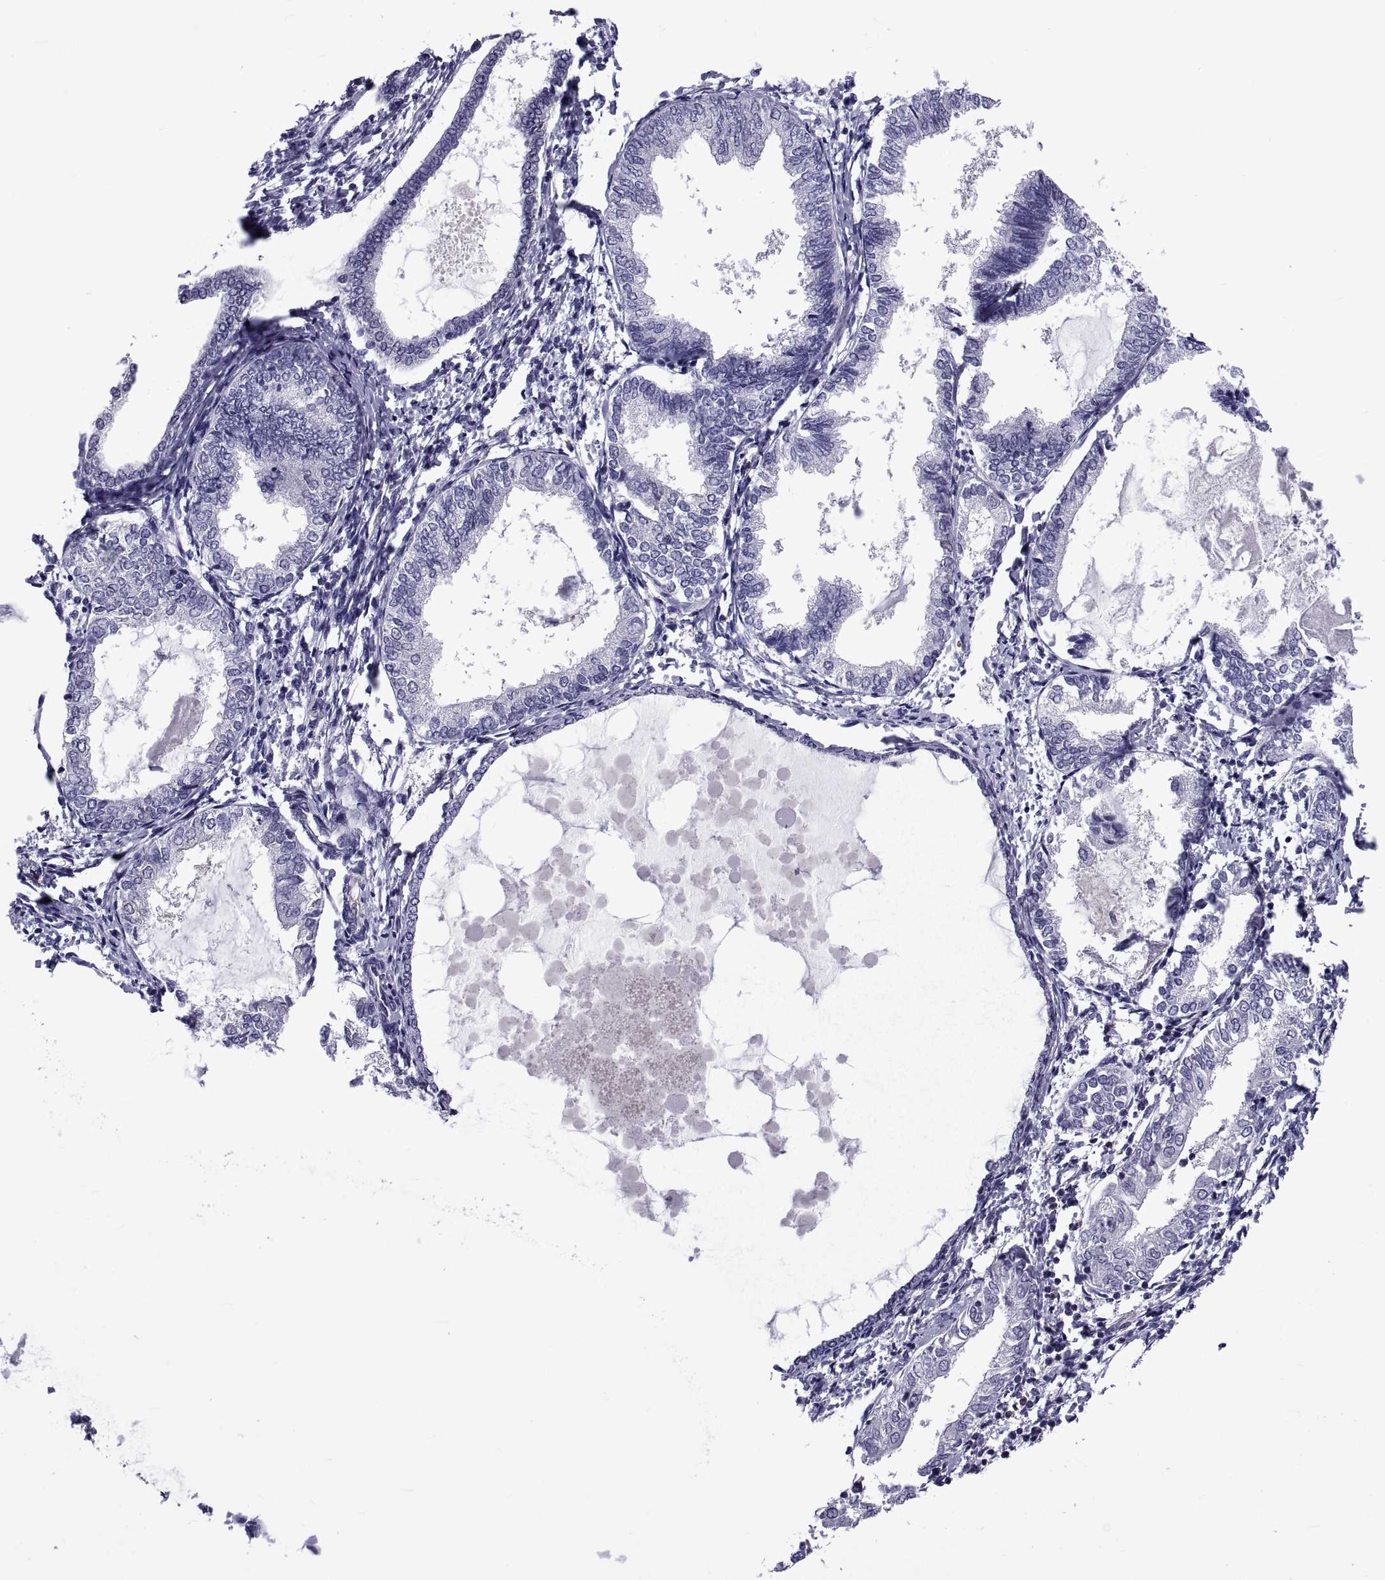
{"staining": {"intensity": "negative", "quantity": "none", "location": "none"}, "tissue": "endometrial cancer", "cell_type": "Tumor cells", "image_type": "cancer", "snomed": [{"axis": "morphology", "description": "Adenocarcinoma, NOS"}, {"axis": "topography", "description": "Endometrium"}], "caption": "DAB (3,3'-diaminobenzidine) immunohistochemical staining of human endometrial cancer (adenocarcinoma) exhibits no significant positivity in tumor cells.", "gene": "LCN9", "patient": {"sex": "female", "age": 68}}